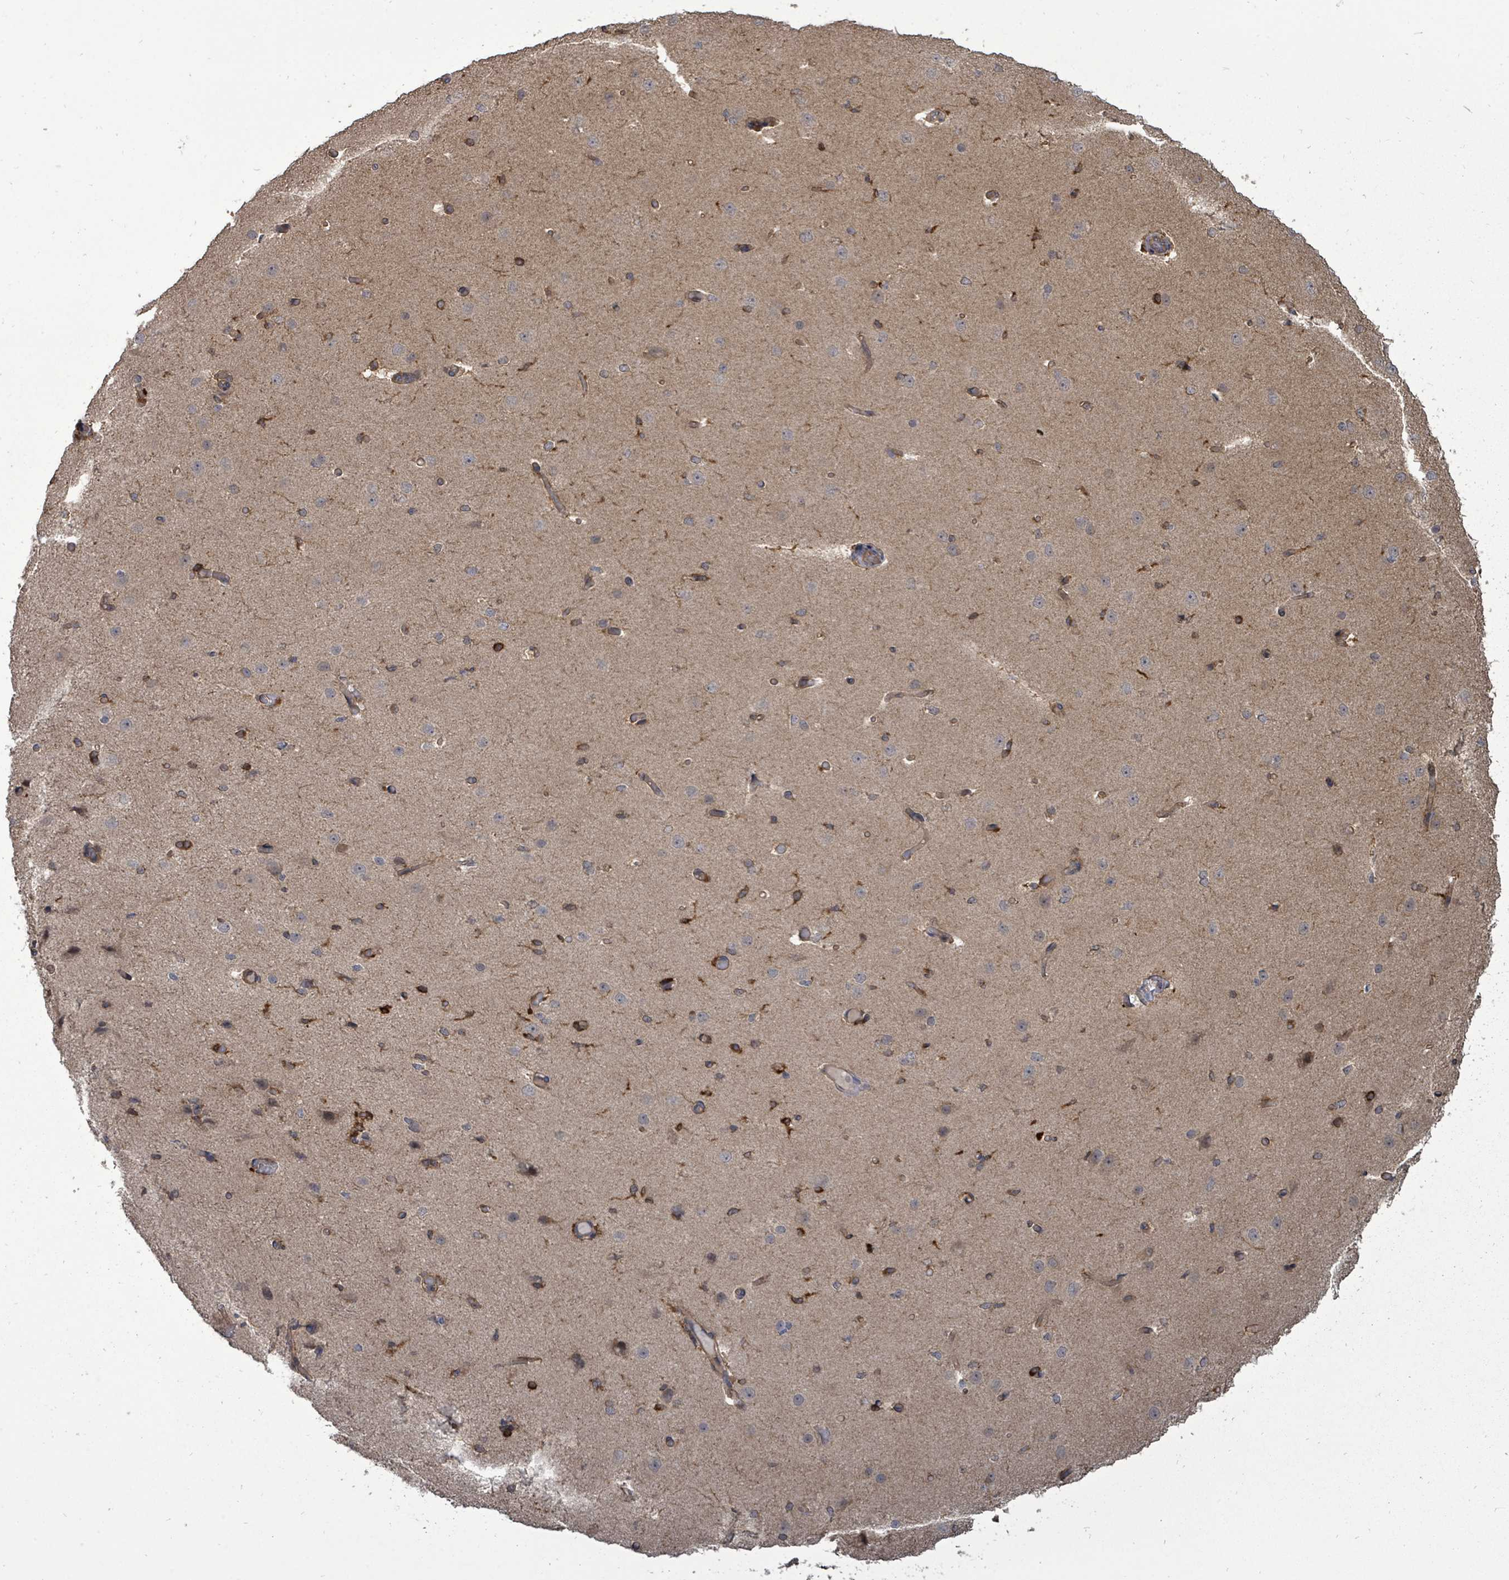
{"staining": {"intensity": "moderate", "quantity": ">75%", "location": "cytoplasmic/membranous"}, "tissue": "cerebral cortex", "cell_type": "Endothelial cells", "image_type": "normal", "snomed": [{"axis": "morphology", "description": "Normal tissue, NOS"}, {"axis": "morphology", "description": "Inflammation, NOS"}, {"axis": "topography", "description": "Cerebral cortex"}], "caption": "Protein expression analysis of normal human cerebral cortex reveals moderate cytoplasmic/membranous positivity in about >75% of endothelial cells. (brown staining indicates protein expression, while blue staining denotes nuclei).", "gene": "EIF3CL", "patient": {"sex": "male", "age": 6}}